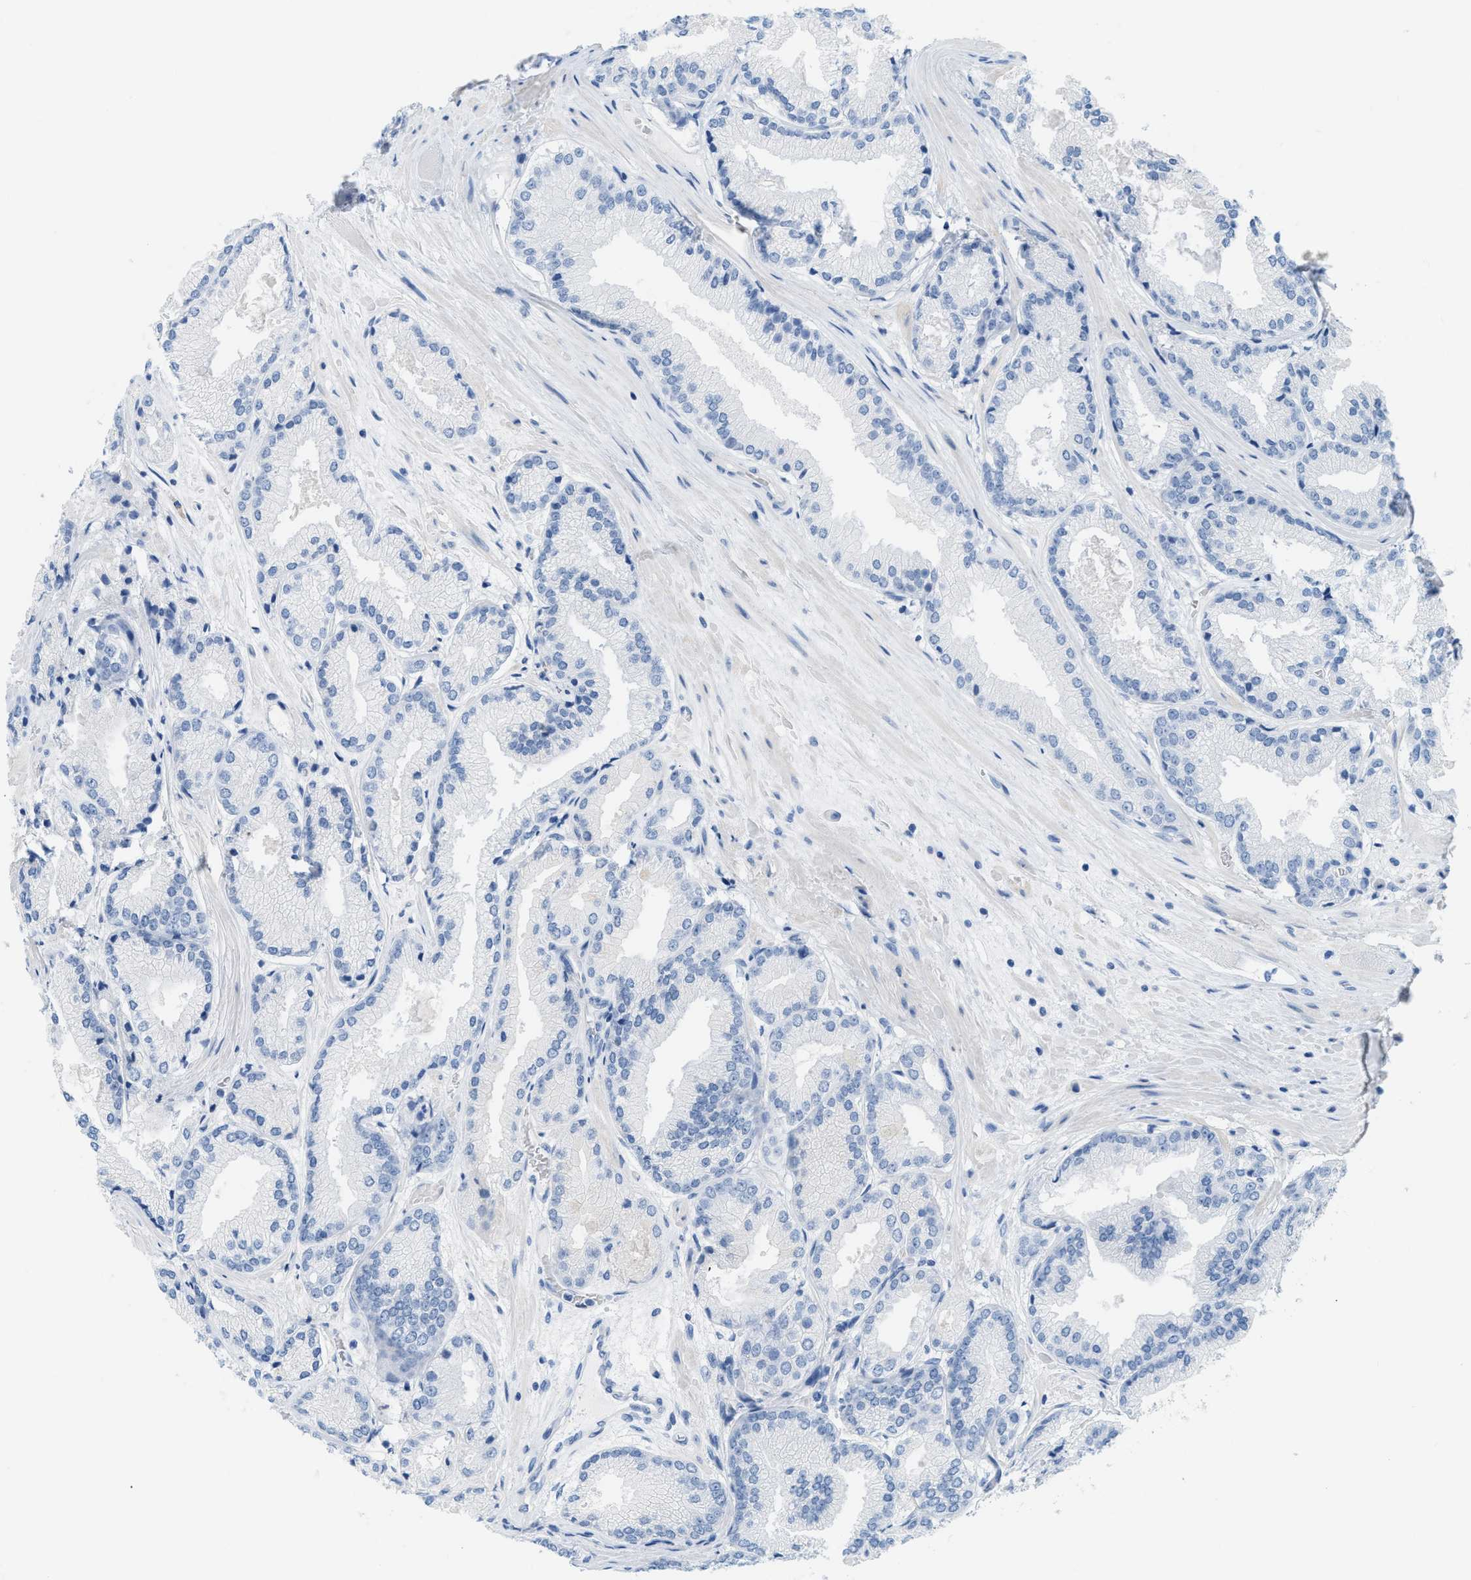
{"staining": {"intensity": "negative", "quantity": "none", "location": "none"}, "tissue": "prostate cancer", "cell_type": "Tumor cells", "image_type": "cancer", "snomed": [{"axis": "morphology", "description": "Adenocarcinoma, High grade"}, {"axis": "topography", "description": "Prostate"}], "caption": "This is a photomicrograph of immunohistochemistry staining of prostate high-grade adenocarcinoma, which shows no positivity in tumor cells.", "gene": "SLC3A2", "patient": {"sex": "male", "age": 59}}